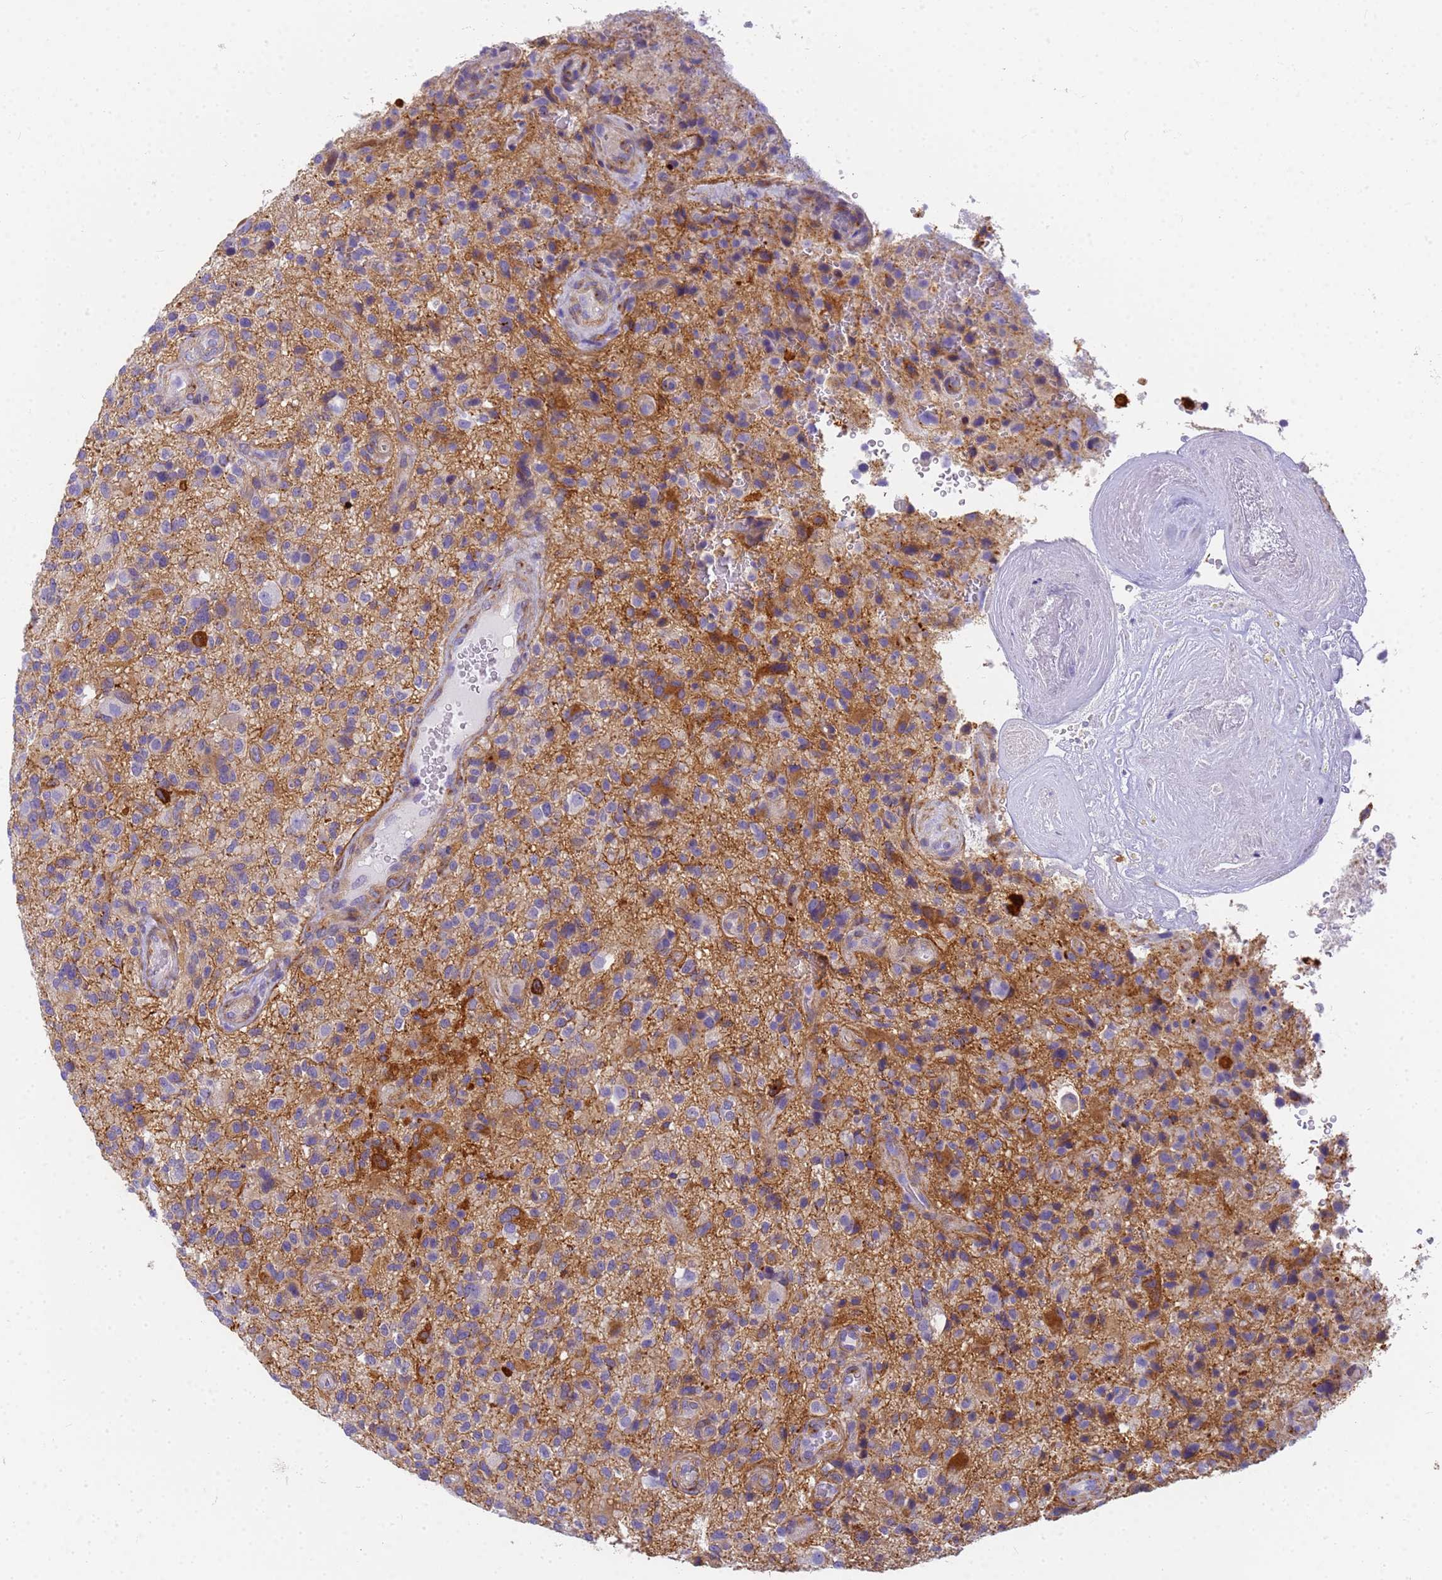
{"staining": {"intensity": "strong", "quantity": "<25%", "location": "cytoplasmic/membranous"}, "tissue": "glioma", "cell_type": "Tumor cells", "image_type": "cancer", "snomed": [{"axis": "morphology", "description": "Glioma, malignant, High grade"}, {"axis": "topography", "description": "Brain"}], "caption": "A micrograph of human high-grade glioma (malignant) stained for a protein demonstrates strong cytoplasmic/membranous brown staining in tumor cells.", "gene": "MVB12A", "patient": {"sex": "male", "age": 47}}